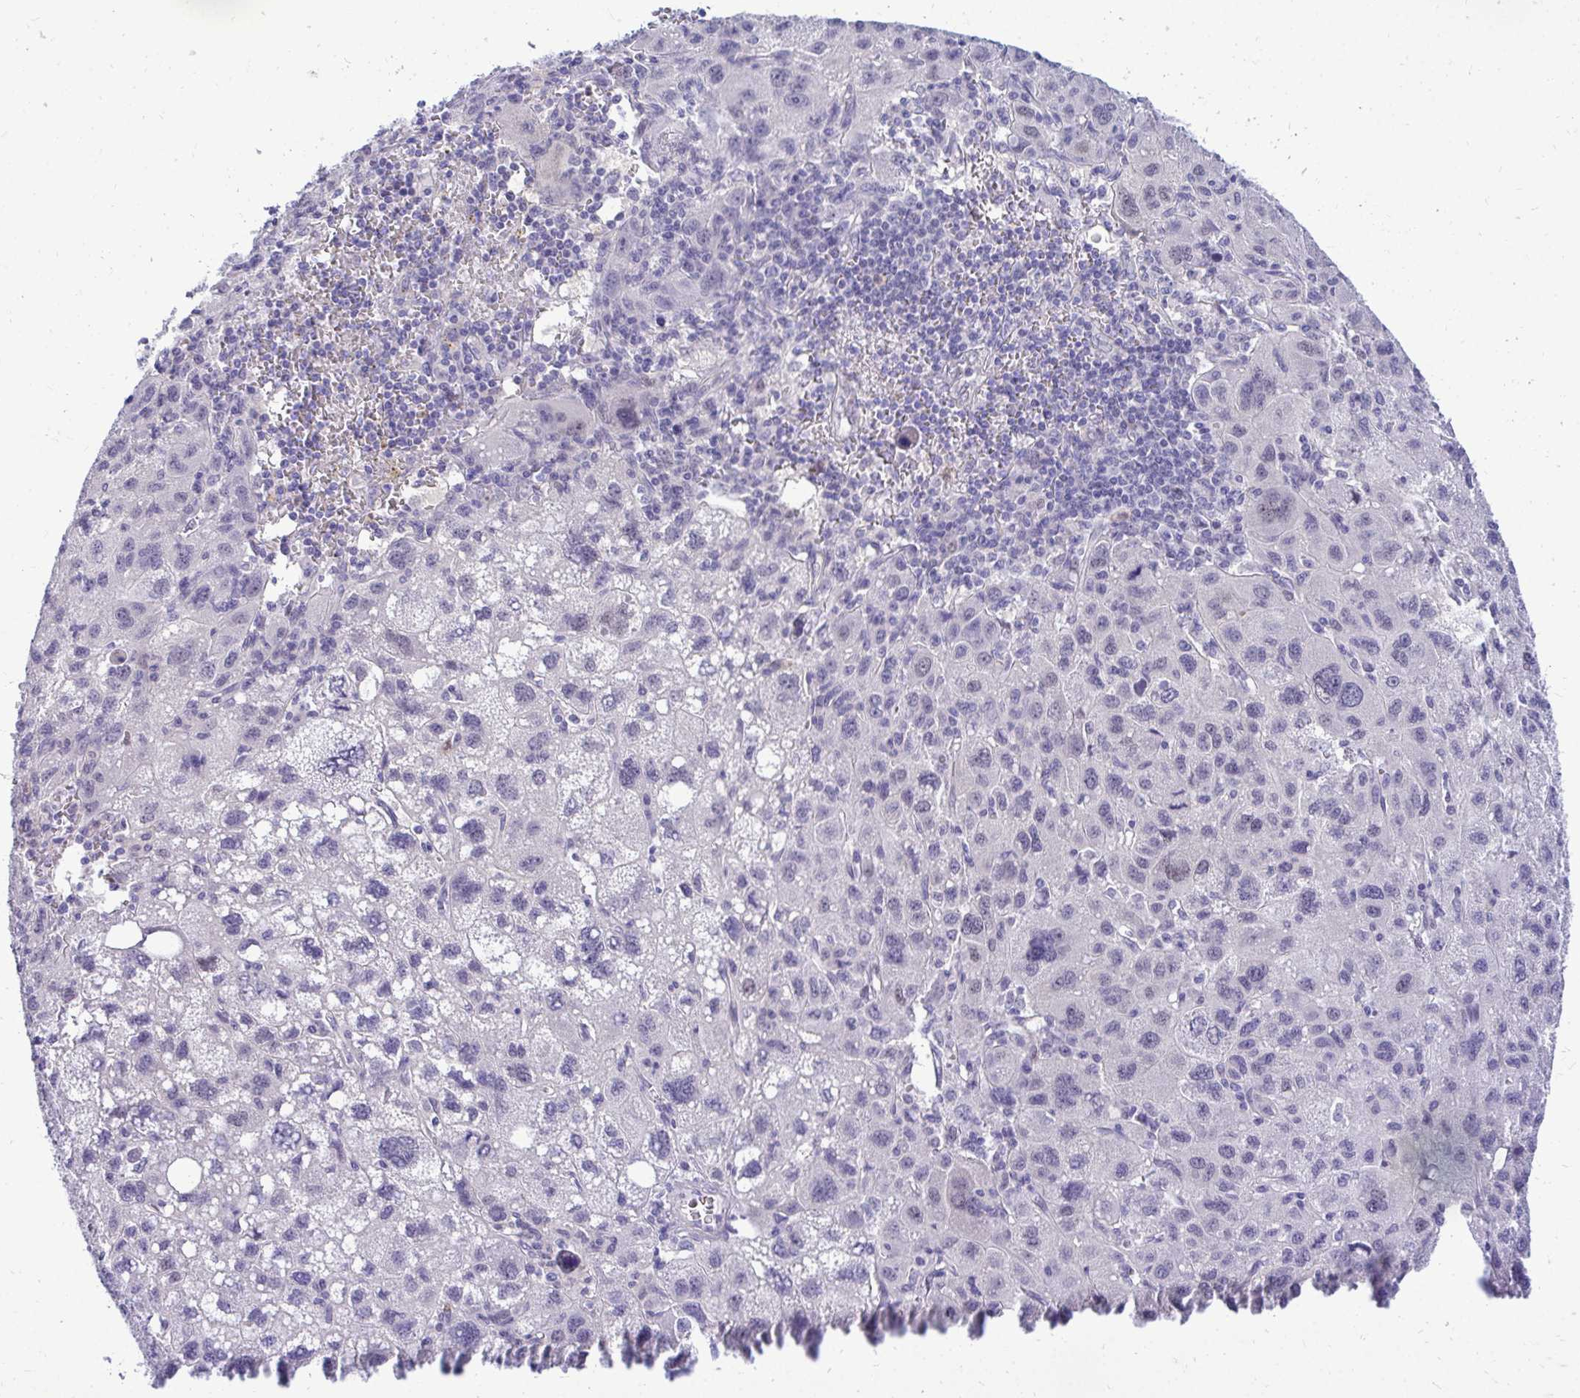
{"staining": {"intensity": "negative", "quantity": "none", "location": "none"}, "tissue": "liver cancer", "cell_type": "Tumor cells", "image_type": "cancer", "snomed": [{"axis": "morphology", "description": "Carcinoma, Hepatocellular, NOS"}, {"axis": "topography", "description": "Liver"}], "caption": "Immunohistochemical staining of human liver cancer (hepatocellular carcinoma) demonstrates no significant staining in tumor cells. (DAB IHC with hematoxylin counter stain).", "gene": "ZSWIM9", "patient": {"sex": "female", "age": 77}}